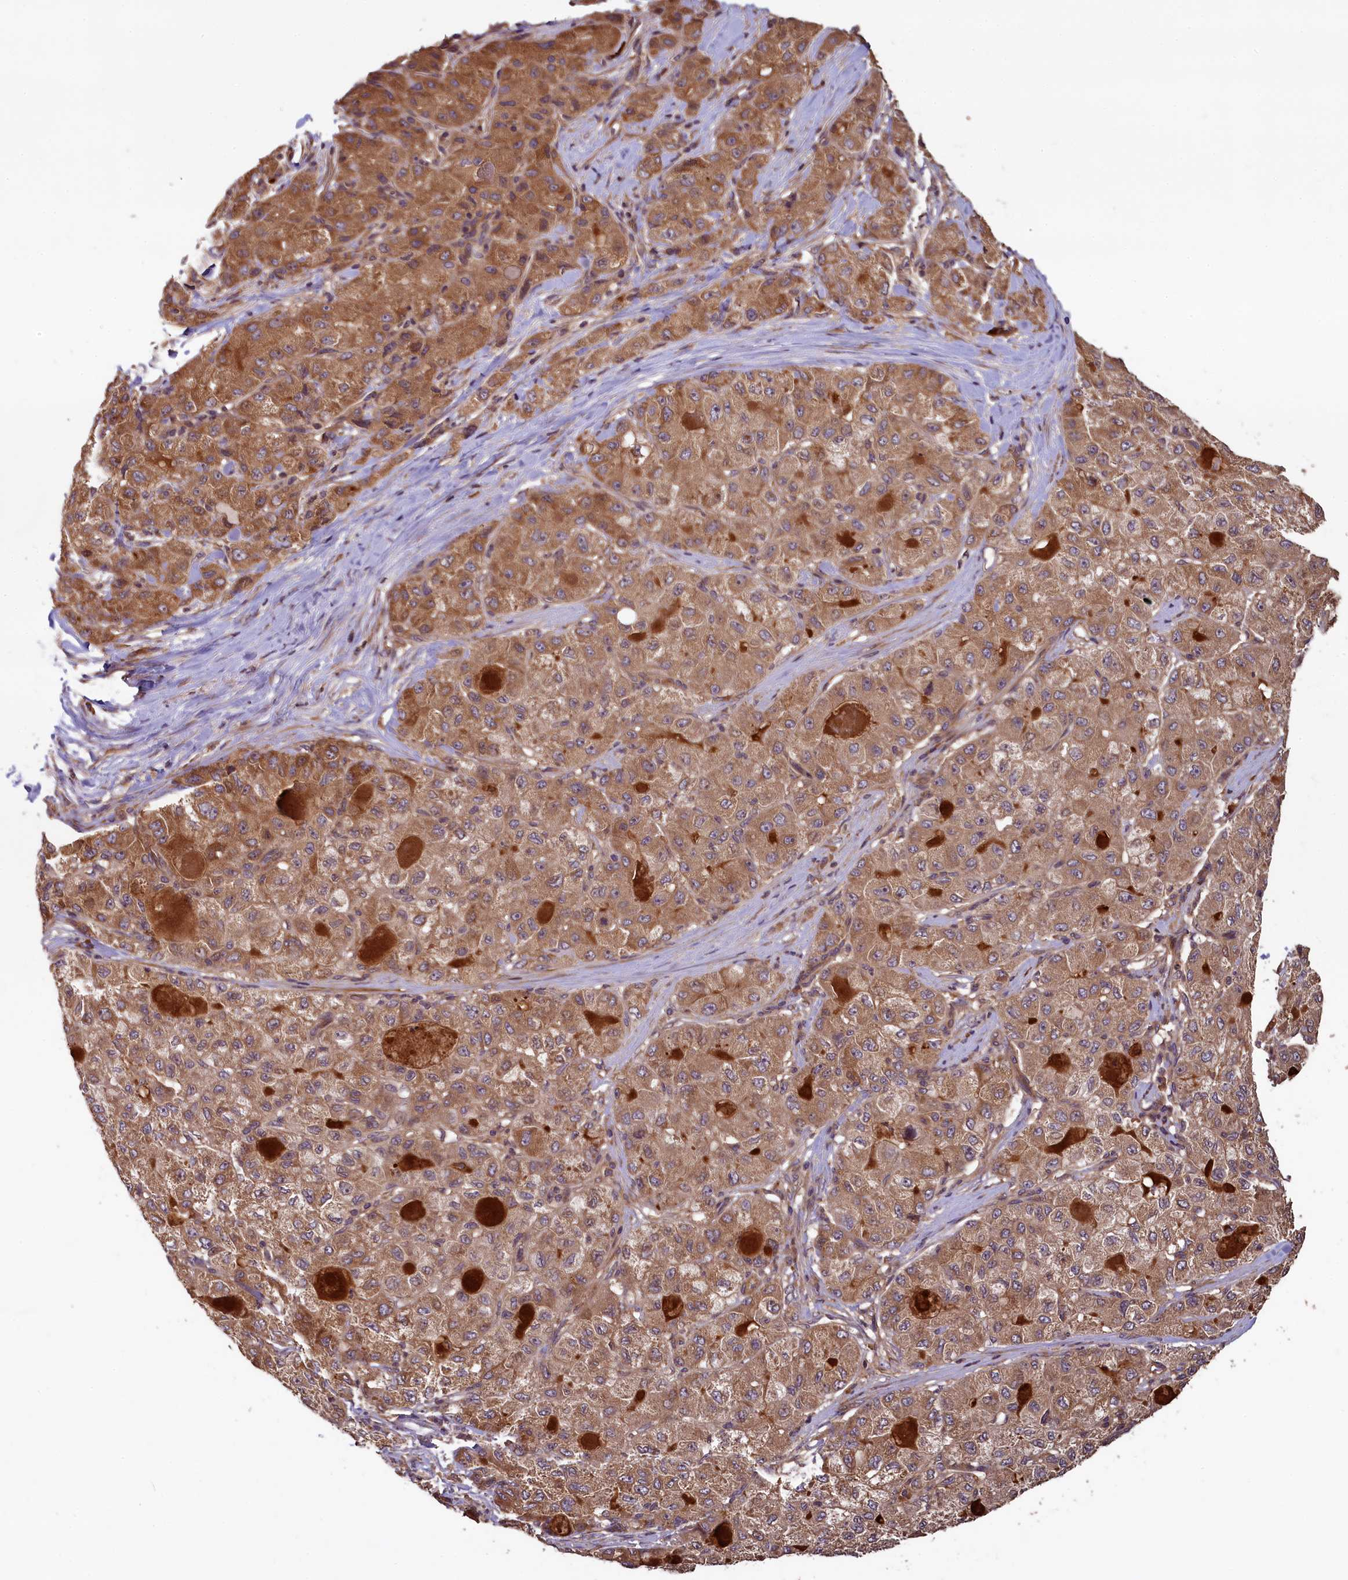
{"staining": {"intensity": "moderate", "quantity": ">75%", "location": "cytoplasmic/membranous"}, "tissue": "liver cancer", "cell_type": "Tumor cells", "image_type": "cancer", "snomed": [{"axis": "morphology", "description": "Carcinoma, Hepatocellular, NOS"}, {"axis": "topography", "description": "Liver"}], "caption": "Tumor cells reveal moderate cytoplasmic/membranous staining in about >75% of cells in hepatocellular carcinoma (liver). (Stains: DAB (3,3'-diaminobenzidine) in brown, nuclei in blue, Microscopy: brightfield microscopy at high magnification).", "gene": "NUDT6", "patient": {"sex": "male", "age": 80}}